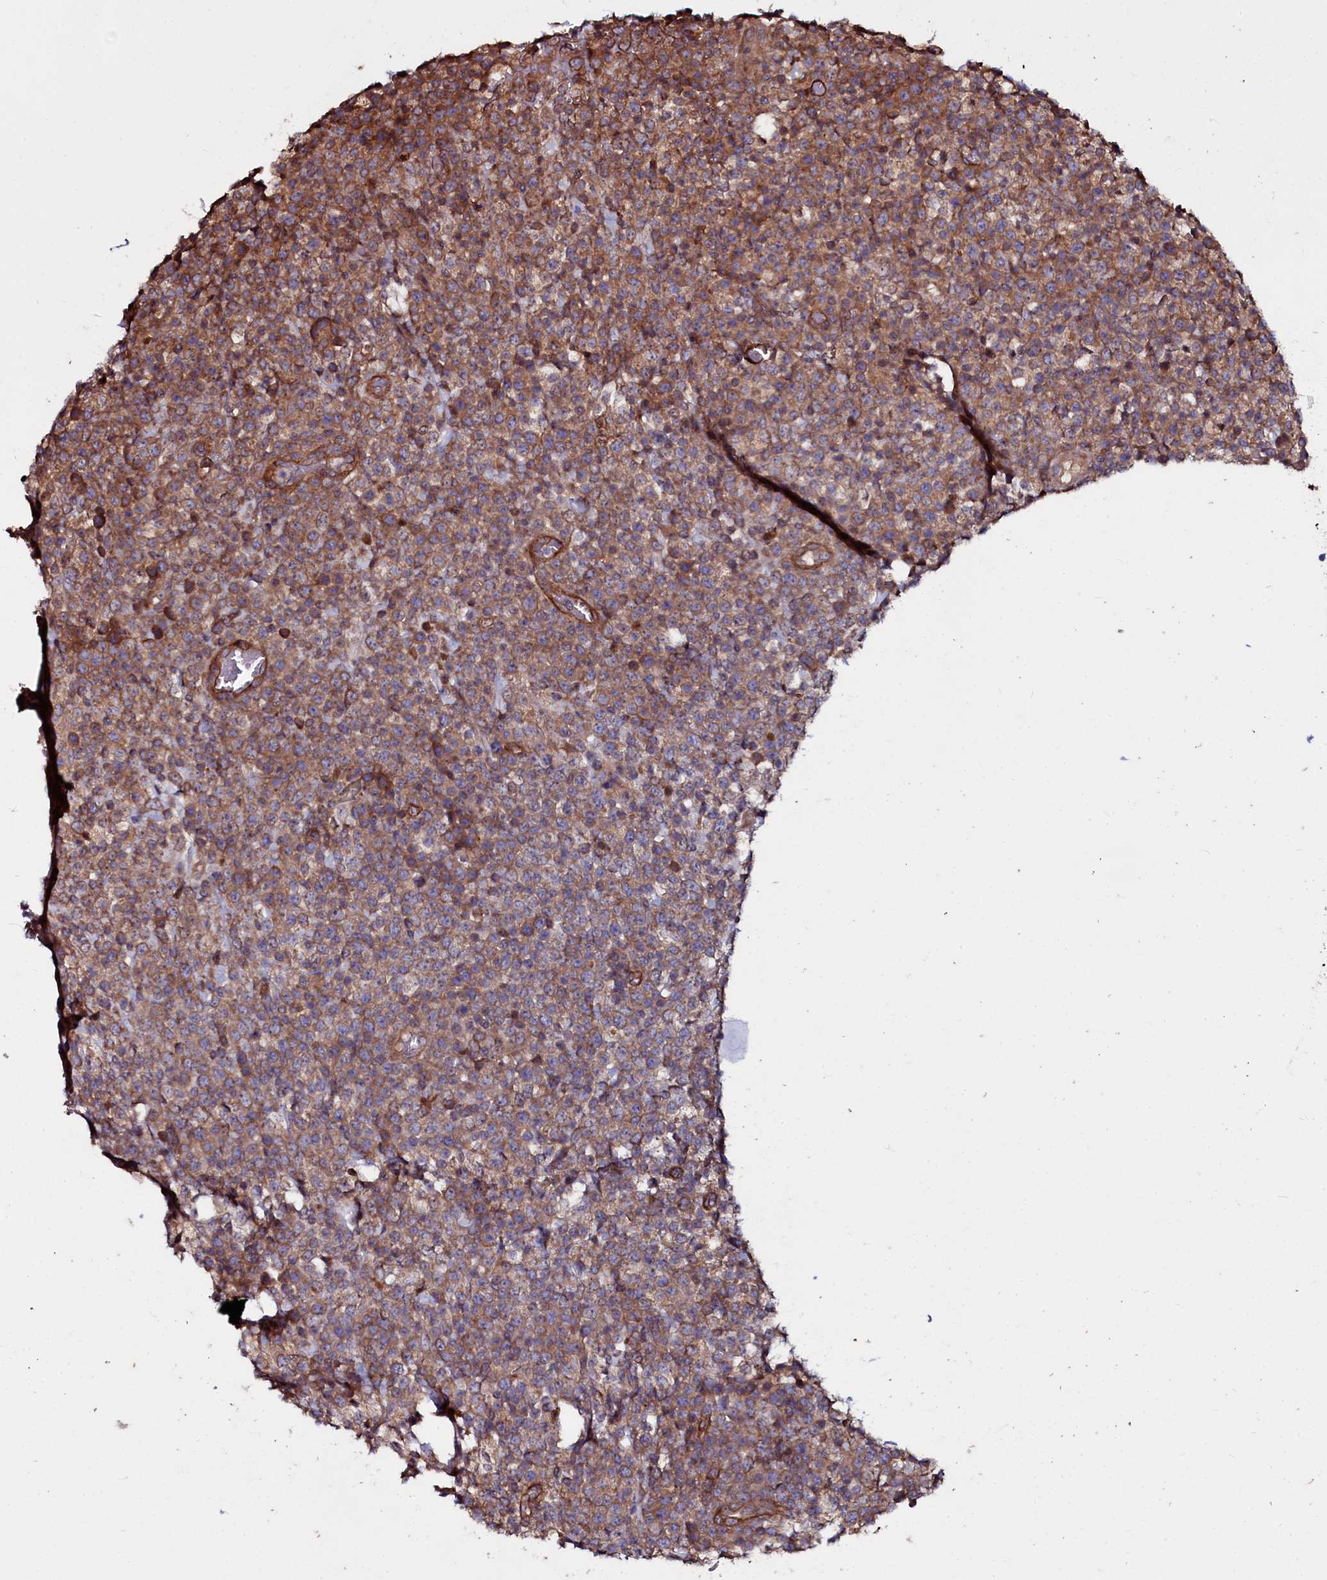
{"staining": {"intensity": "moderate", "quantity": "25%-75%", "location": "cytoplasmic/membranous"}, "tissue": "lymphoma", "cell_type": "Tumor cells", "image_type": "cancer", "snomed": [{"axis": "morphology", "description": "Malignant lymphoma, non-Hodgkin's type, High grade"}, {"axis": "topography", "description": "Colon"}], "caption": "High-grade malignant lymphoma, non-Hodgkin's type stained with a brown dye exhibits moderate cytoplasmic/membranous positive expression in approximately 25%-75% of tumor cells.", "gene": "USPL1", "patient": {"sex": "female", "age": 53}}